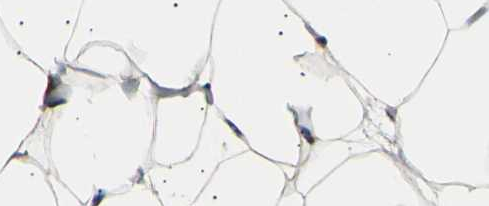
{"staining": {"intensity": "weak", "quantity": "25%-75%", "location": "cytoplasmic/membranous"}, "tissue": "adipose tissue", "cell_type": "Adipocytes", "image_type": "normal", "snomed": [{"axis": "morphology", "description": "Normal tissue, NOS"}, {"axis": "topography", "description": "Breast"}, {"axis": "topography", "description": "Adipose tissue"}], "caption": "Immunohistochemical staining of normal adipose tissue demonstrates low levels of weak cytoplasmic/membranous expression in about 25%-75% of adipocytes. The protein of interest is shown in brown color, while the nuclei are stained blue.", "gene": "ITGA6", "patient": {"sex": "female", "age": 25}}